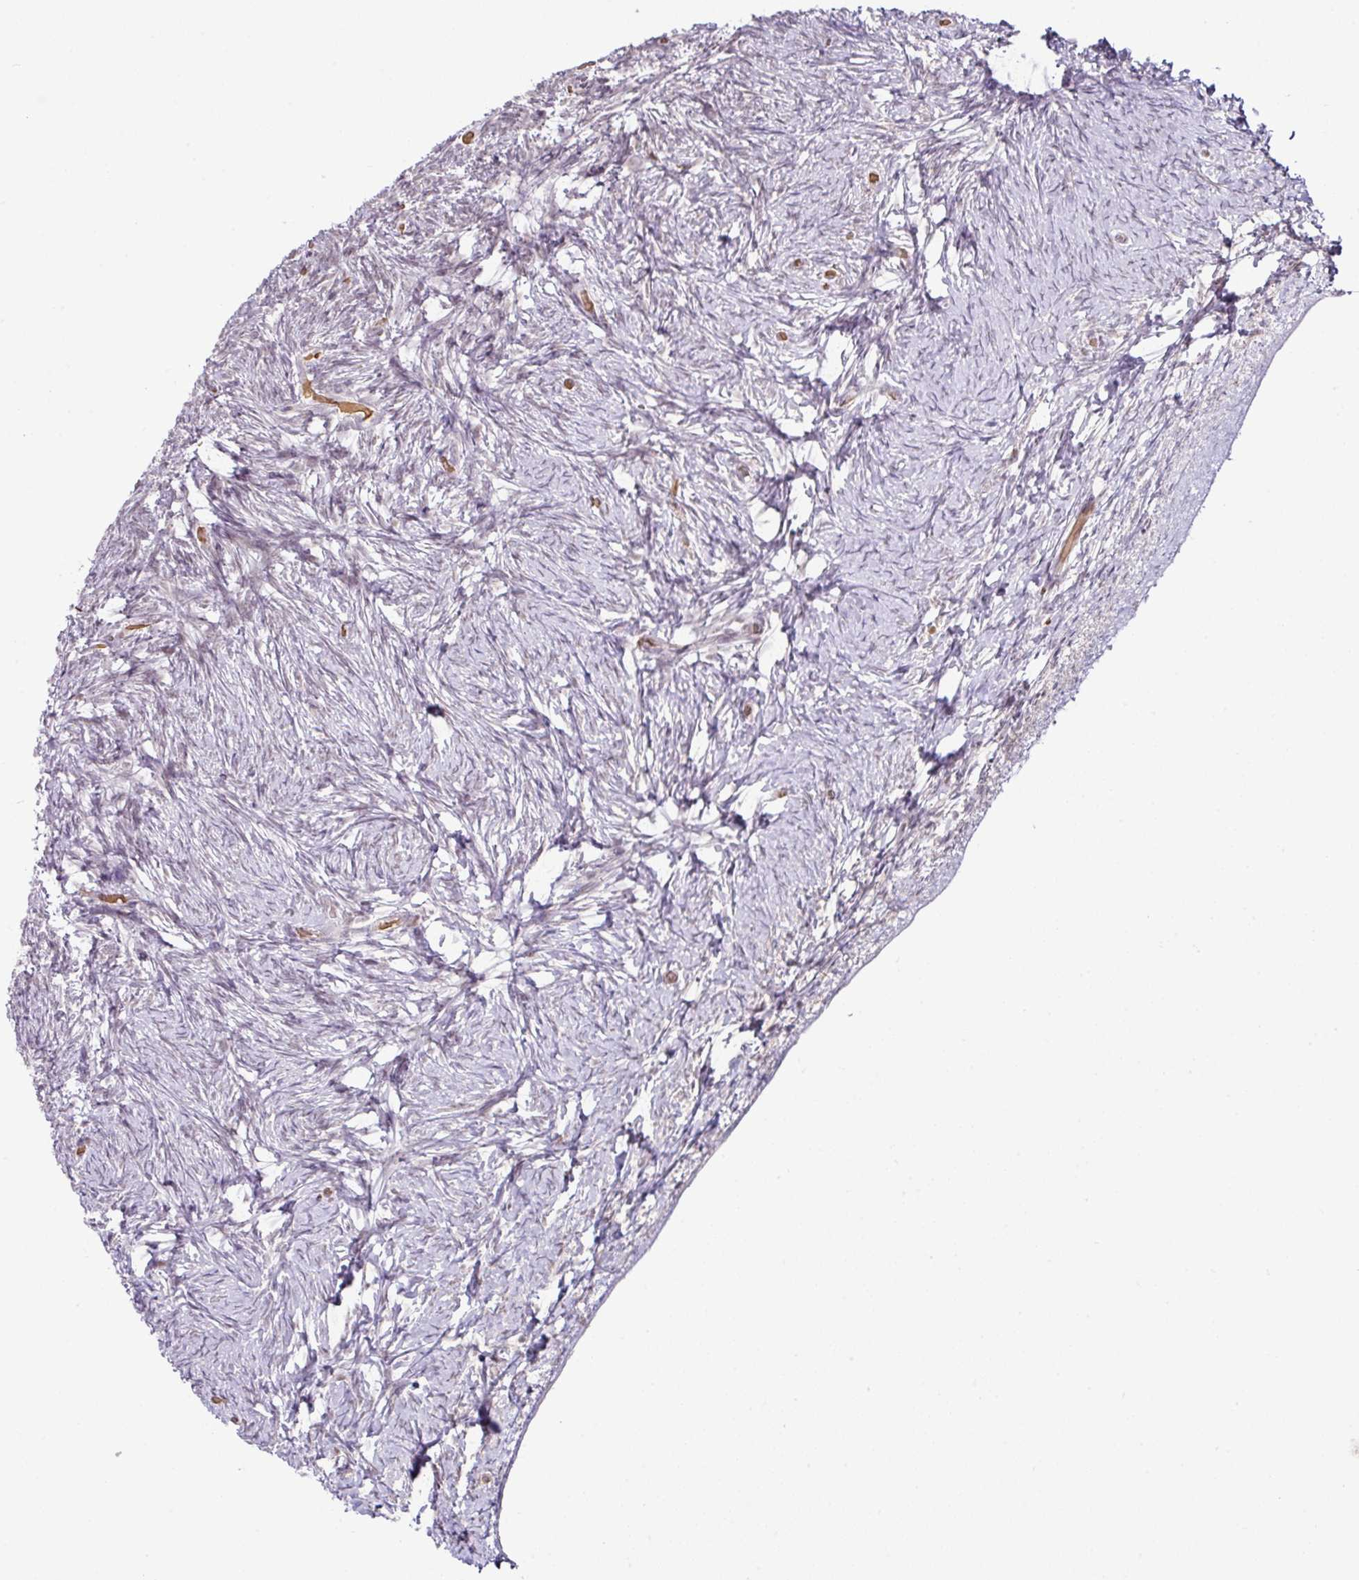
{"staining": {"intensity": "negative", "quantity": "none", "location": "none"}, "tissue": "ovary", "cell_type": "Ovarian stroma cells", "image_type": "normal", "snomed": [{"axis": "morphology", "description": "Normal tissue, NOS"}, {"axis": "topography", "description": "Ovary"}], "caption": "Immunohistochemical staining of unremarkable ovary shows no significant staining in ovarian stroma cells.", "gene": "PARP2", "patient": {"sex": "female", "age": 39}}